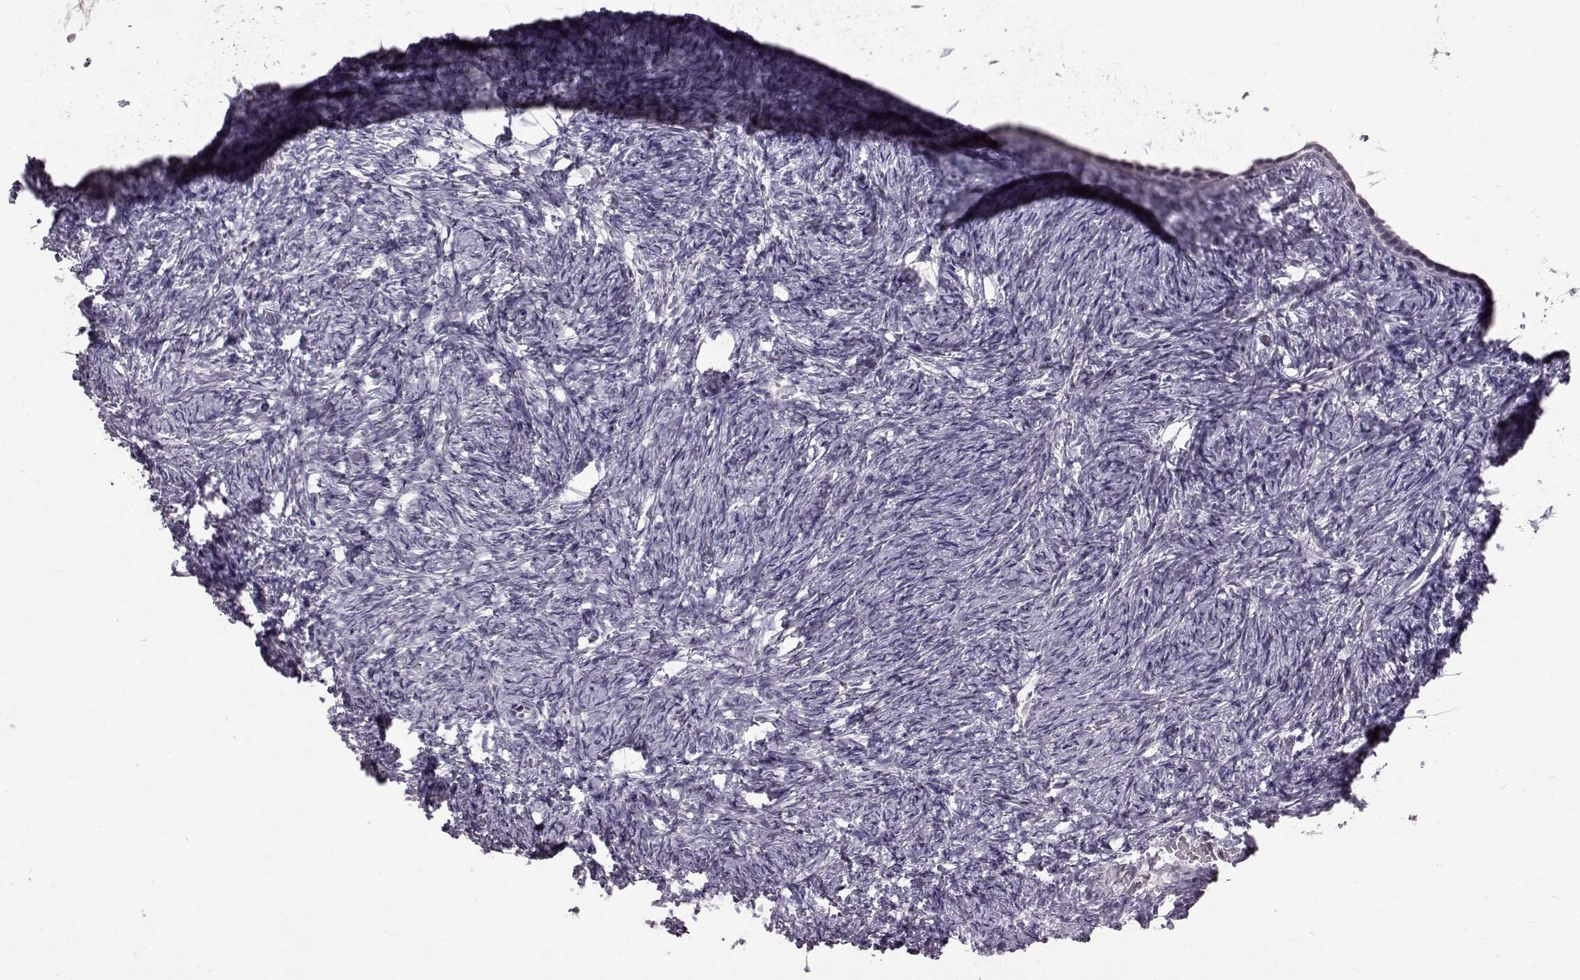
{"staining": {"intensity": "negative", "quantity": "none", "location": "none"}, "tissue": "ovary", "cell_type": "Ovarian stroma cells", "image_type": "normal", "snomed": [{"axis": "morphology", "description": "Normal tissue, NOS"}, {"axis": "topography", "description": "Ovary"}], "caption": "An immunohistochemistry (IHC) histopathology image of normal ovary is shown. There is no staining in ovarian stroma cells of ovary.", "gene": "TCHHL1", "patient": {"sex": "female", "age": 39}}